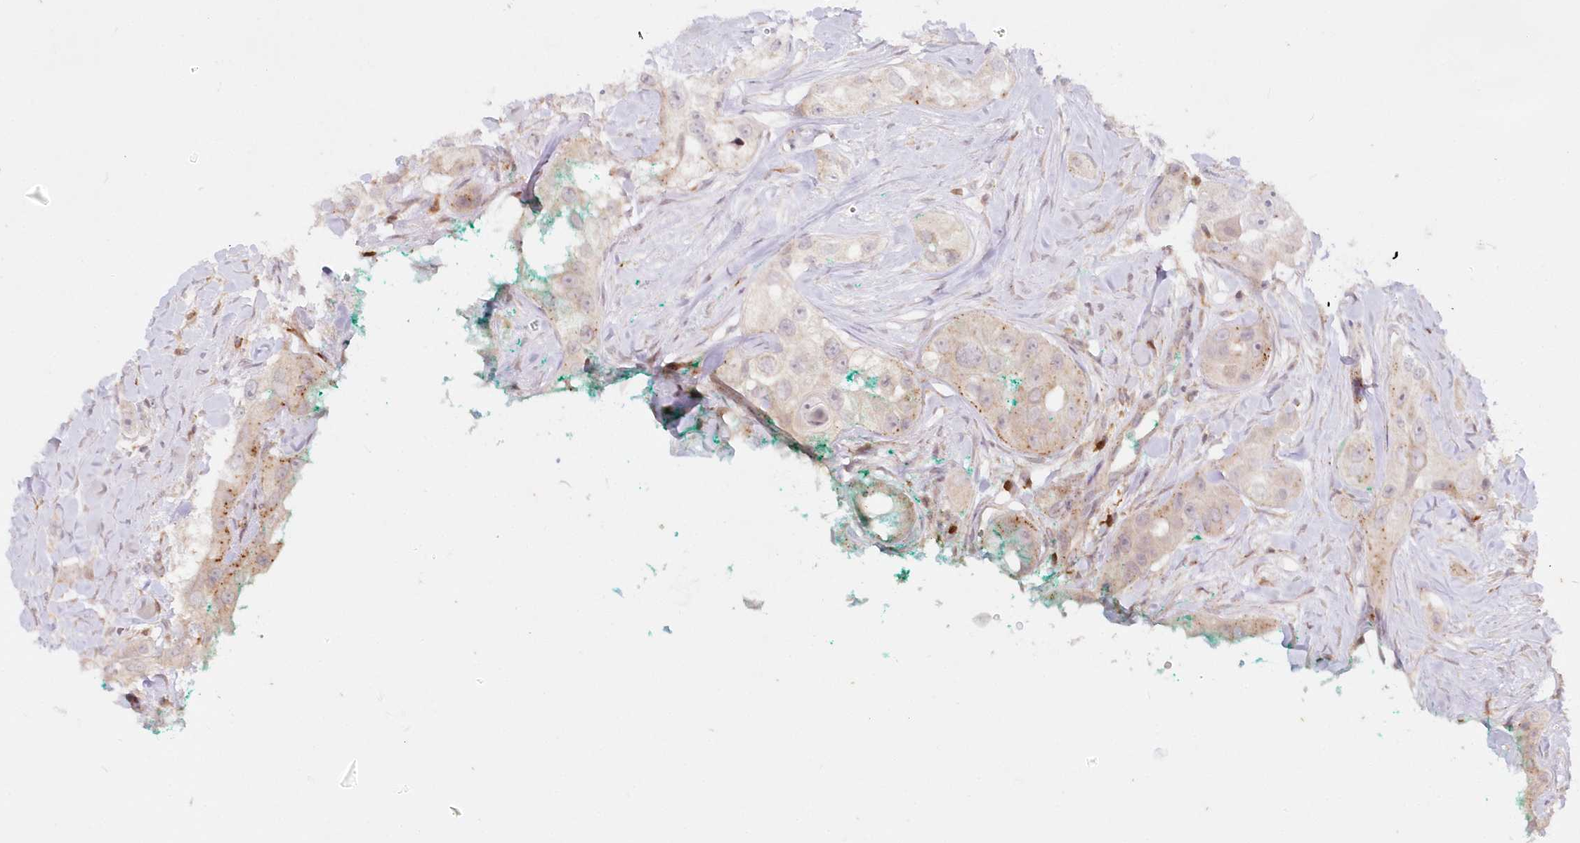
{"staining": {"intensity": "weak", "quantity": "<25%", "location": "cytoplasmic/membranous"}, "tissue": "head and neck cancer", "cell_type": "Tumor cells", "image_type": "cancer", "snomed": [{"axis": "morphology", "description": "Normal tissue, NOS"}, {"axis": "morphology", "description": "Squamous cell carcinoma, NOS"}, {"axis": "topography", "description": "Skeletal muscle"}, {"axis": "topography", "description": "Head-Neck"}], "caption": "Immunohistochemistry micrograph of neoplastic tissue: squamous cell carcinoma (head and neck) stained with DAB displays no significant protein expression in tumor cells.", "gene": "MTMR3", "patient": {"sex": "male", "age": 51}}